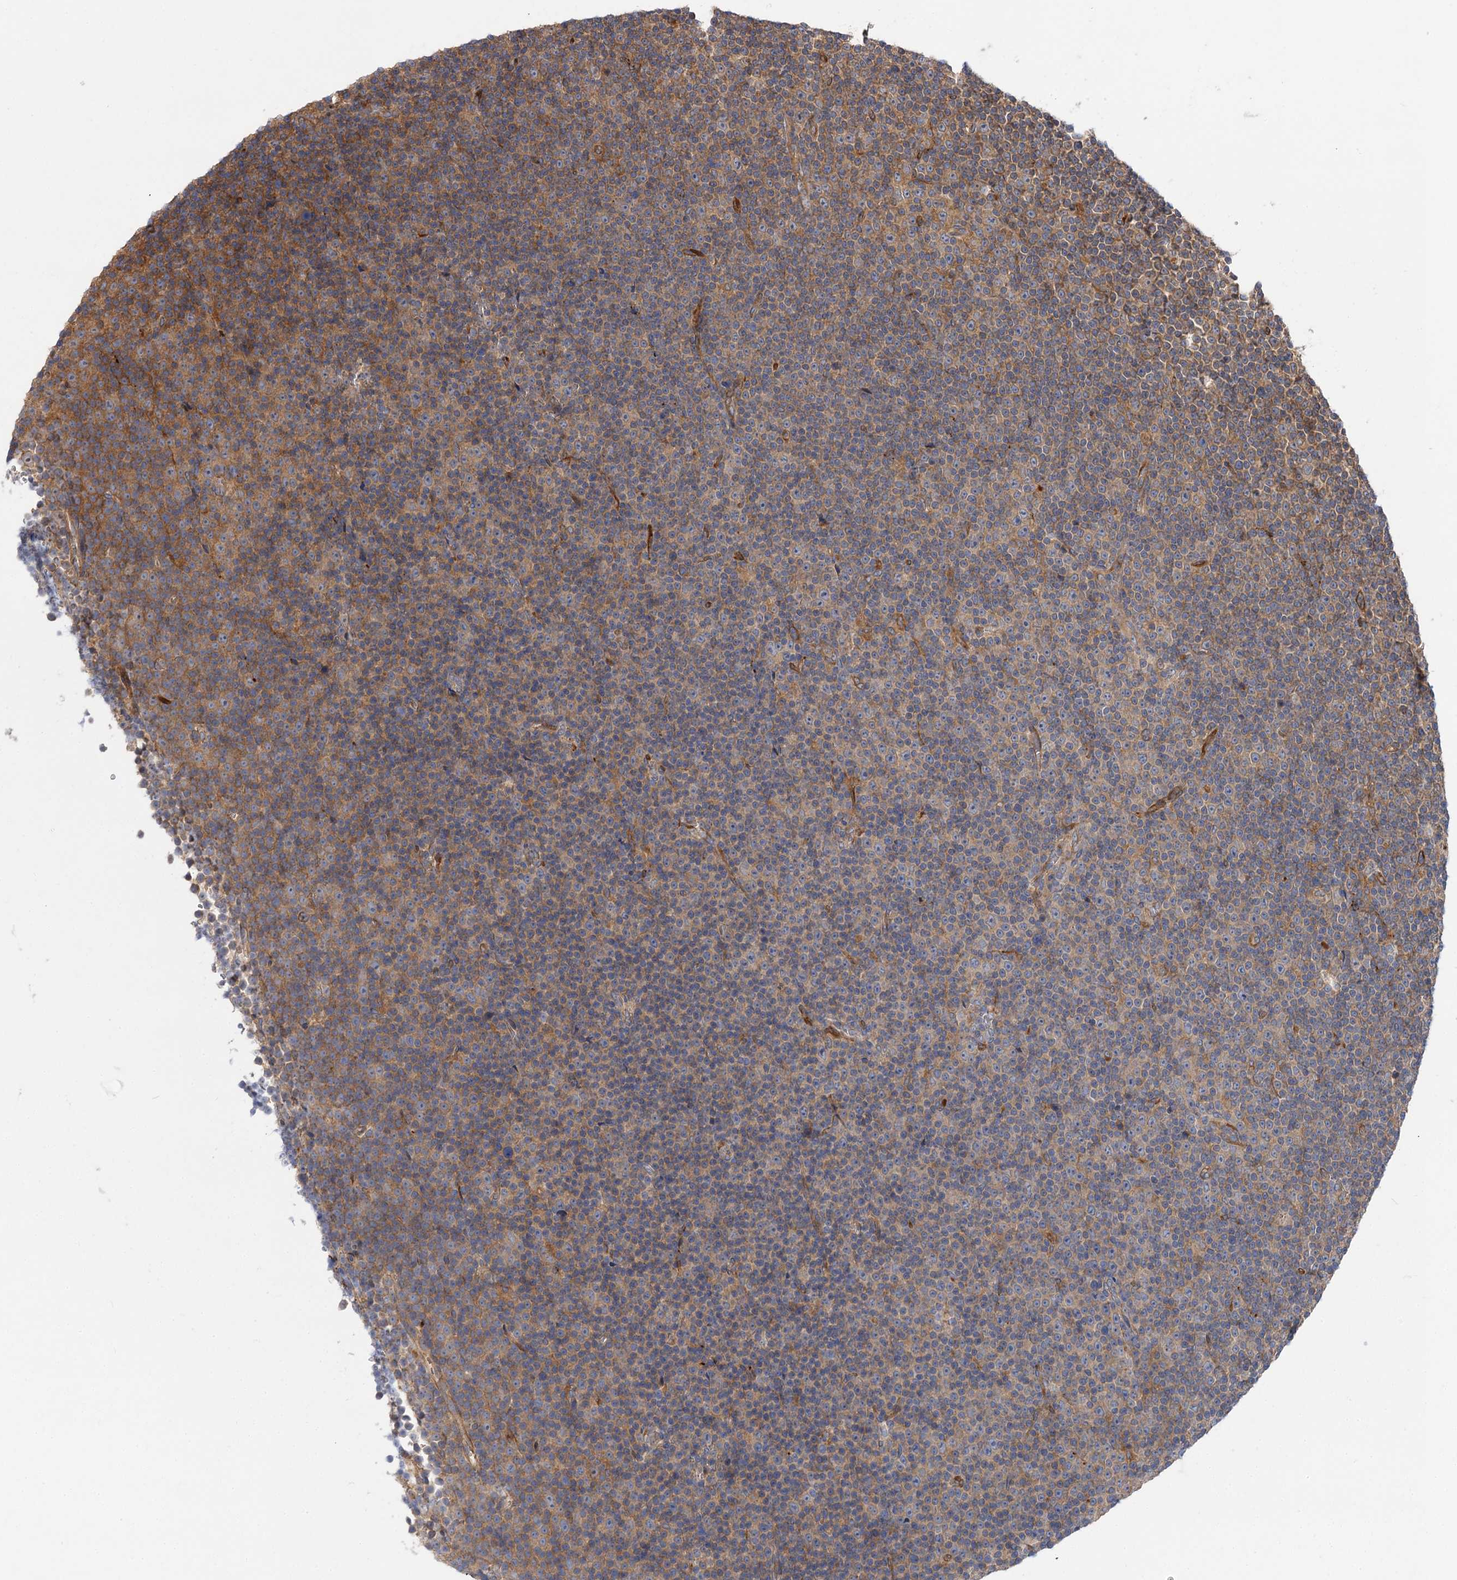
{"staining": {"intensity": "moderate", "quantity": "<25%", "location": "cytoplasmic/membranous"}, "tissue": "lymphoma", "cell_type": "Tumor cells", "image_type": "cancer", "snomed": [{"axis": "morphology", "description": "Malignant lymphoma, non-Hodgkin's type, Low grade"}, {"axis": "topography", "description": "Lymph node"}], "caption": "Human low-grade malignant lymphoma, non-Hodgkin's type stained with a protein marker shows moderate staining in tumor cells.", "gene": "PATL1", "patient": {"sex": "female", "age": 67}}